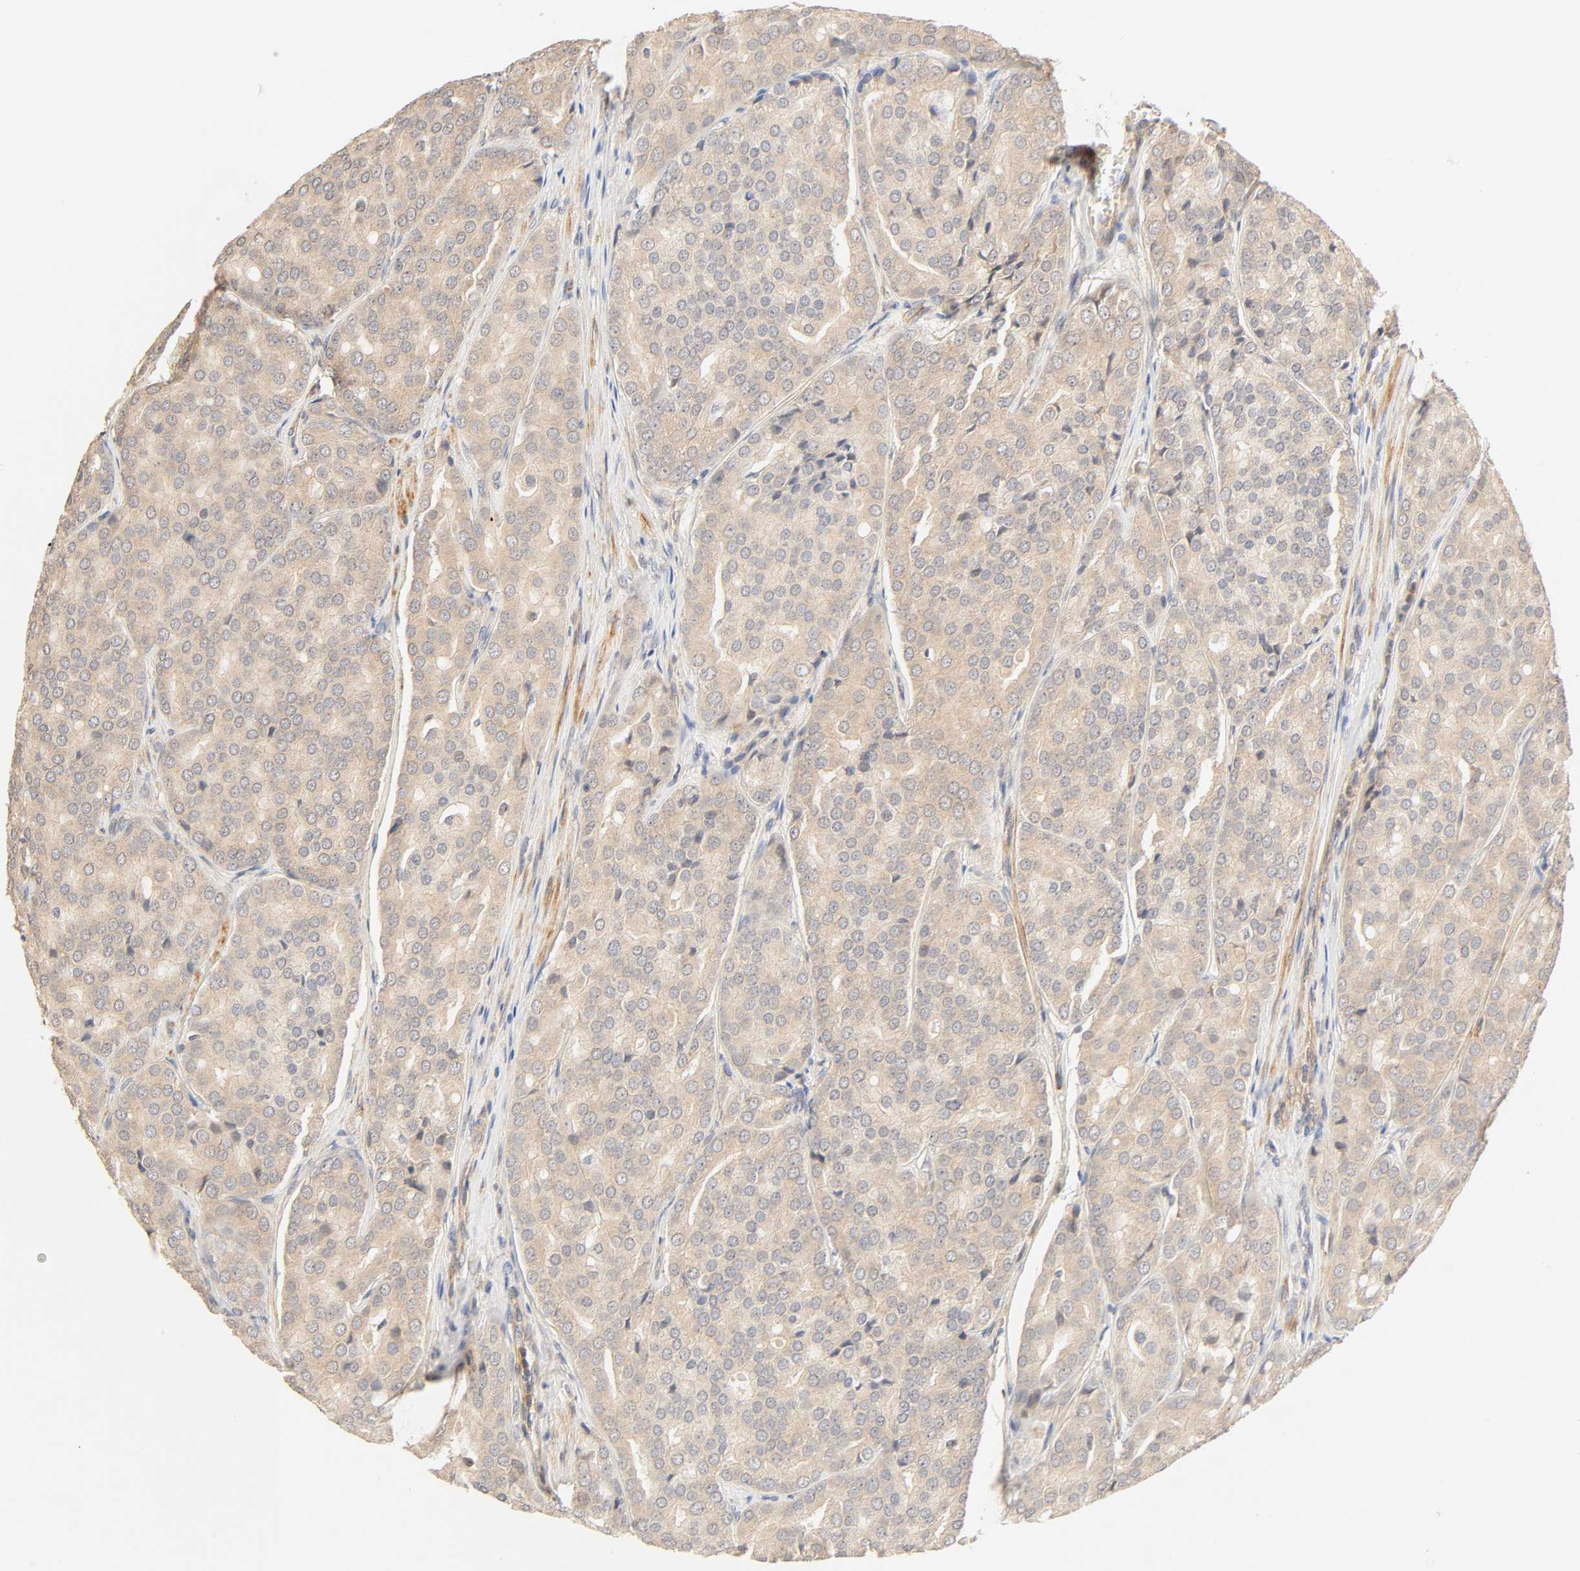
{"staining": {"intensity": "weak", "quantity": ">75%", "location": "cytoplasmic/membranous"}, "tissue": "prostate cancer", "cell_type": "Tumor cells", "image_type": "cancer", "snomed": [{"axis": "morphology", "description": "Adenocarcinoma, High grade"}, {"axis": "topography", "description": "Prostate"}], "caption": "An image of prostate cancer stained for a protein displays weak cytoplasmic/membranous brown staining in tumor cells.", "gene": "CACNA1G", "patient": {"sex": "male", "age": 64}}